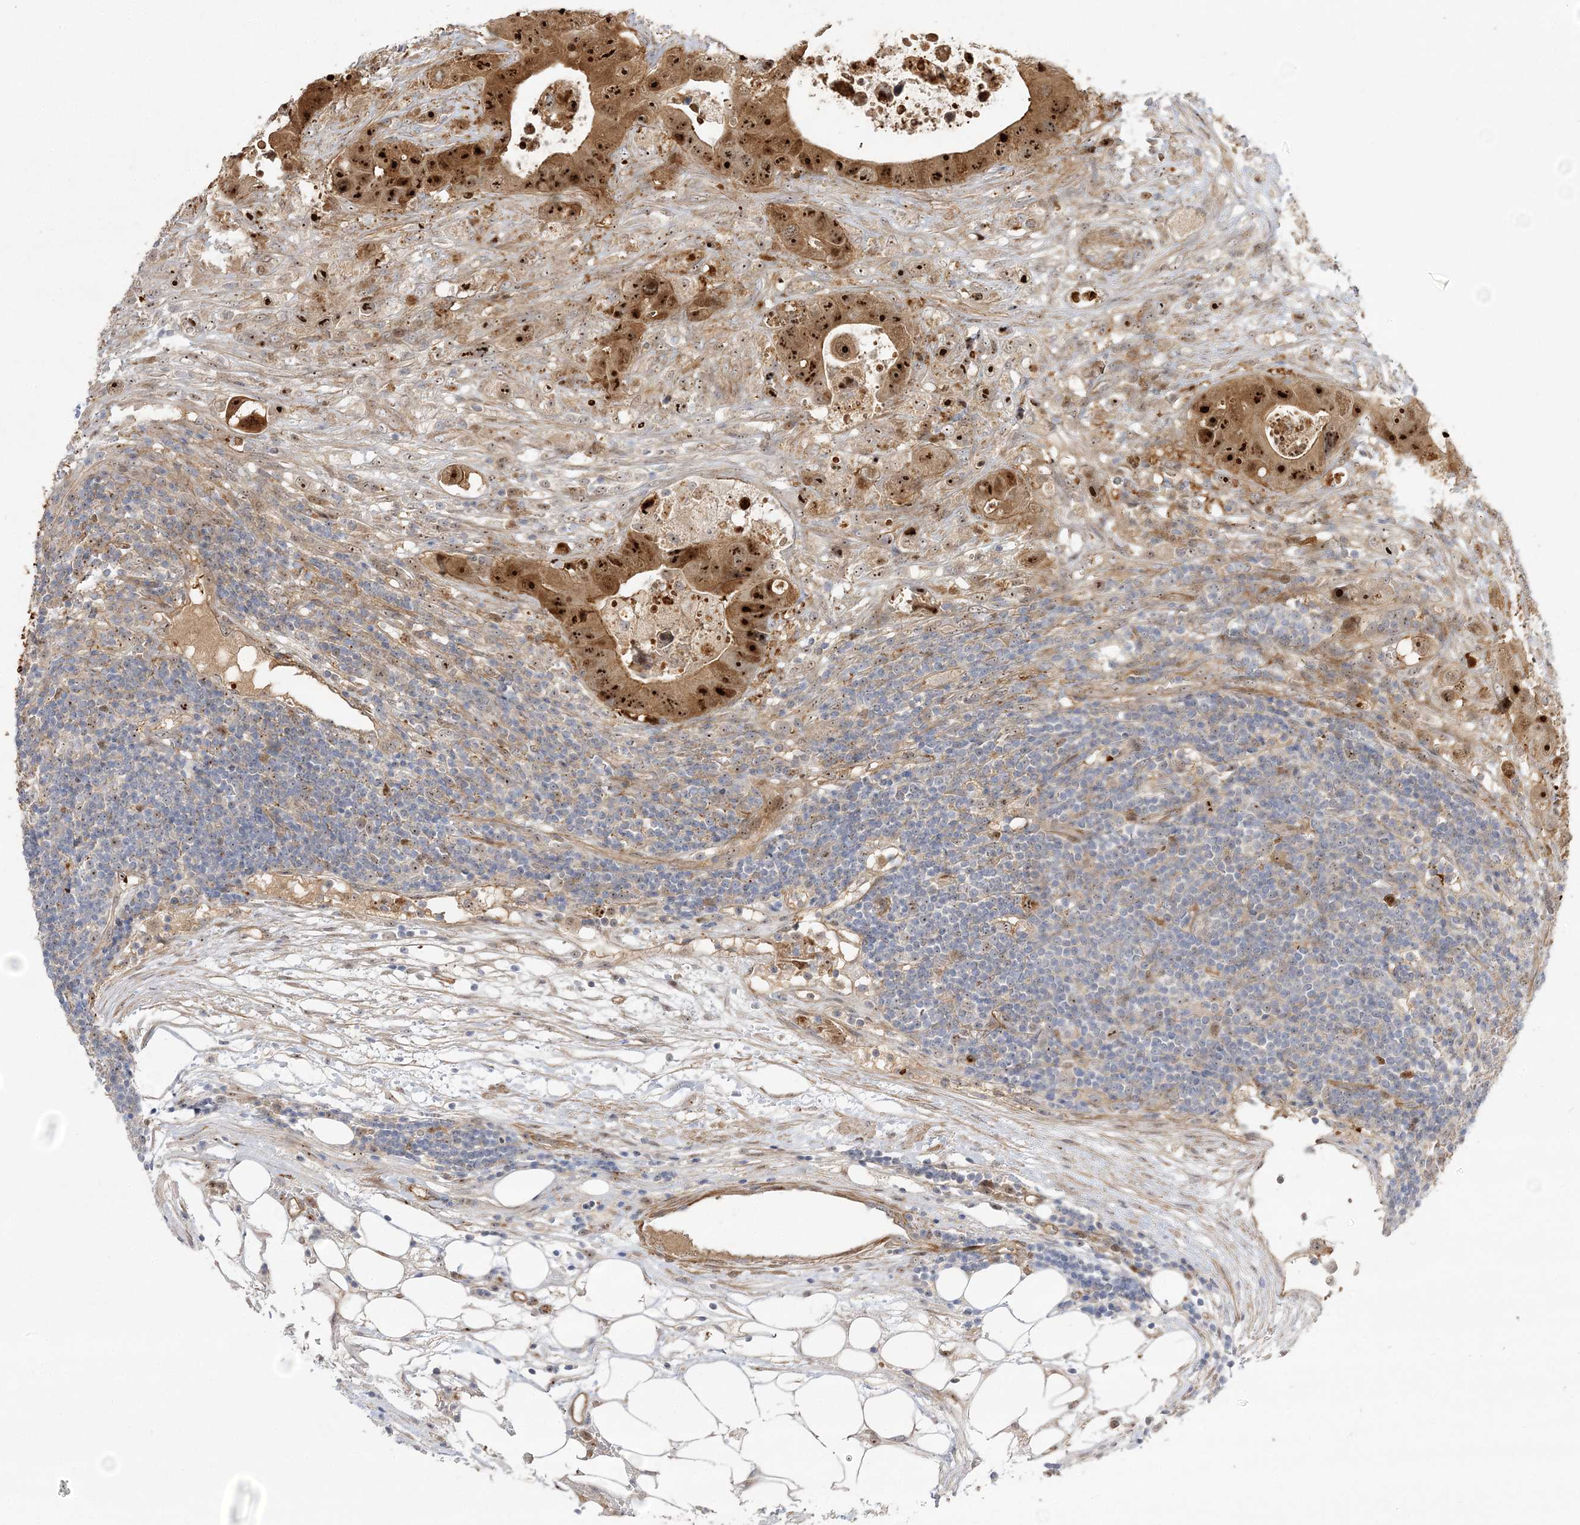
{"staining": {"intensity": "strong", "quantity": ">75%", "location": "cytoplasmic/membranous,nuclear"}, "tissue": "colorectal cancer", "cell_type": "Tumor cells", "image_type": "cancer", "snomed": [{"axis": "morphology", "description": "Adenocarcinoma, NOS"}, {"axis": "topography", "description": "Colon"}], "caption": "Protein staining demonstrates strong cytoplasmic/membranous and nuclear staining in about >75% of tumor cells in colorectal cancer (adenocarcinoma).", "gene": "NPM3", "patient": {"sex": "female", "age": 46}}